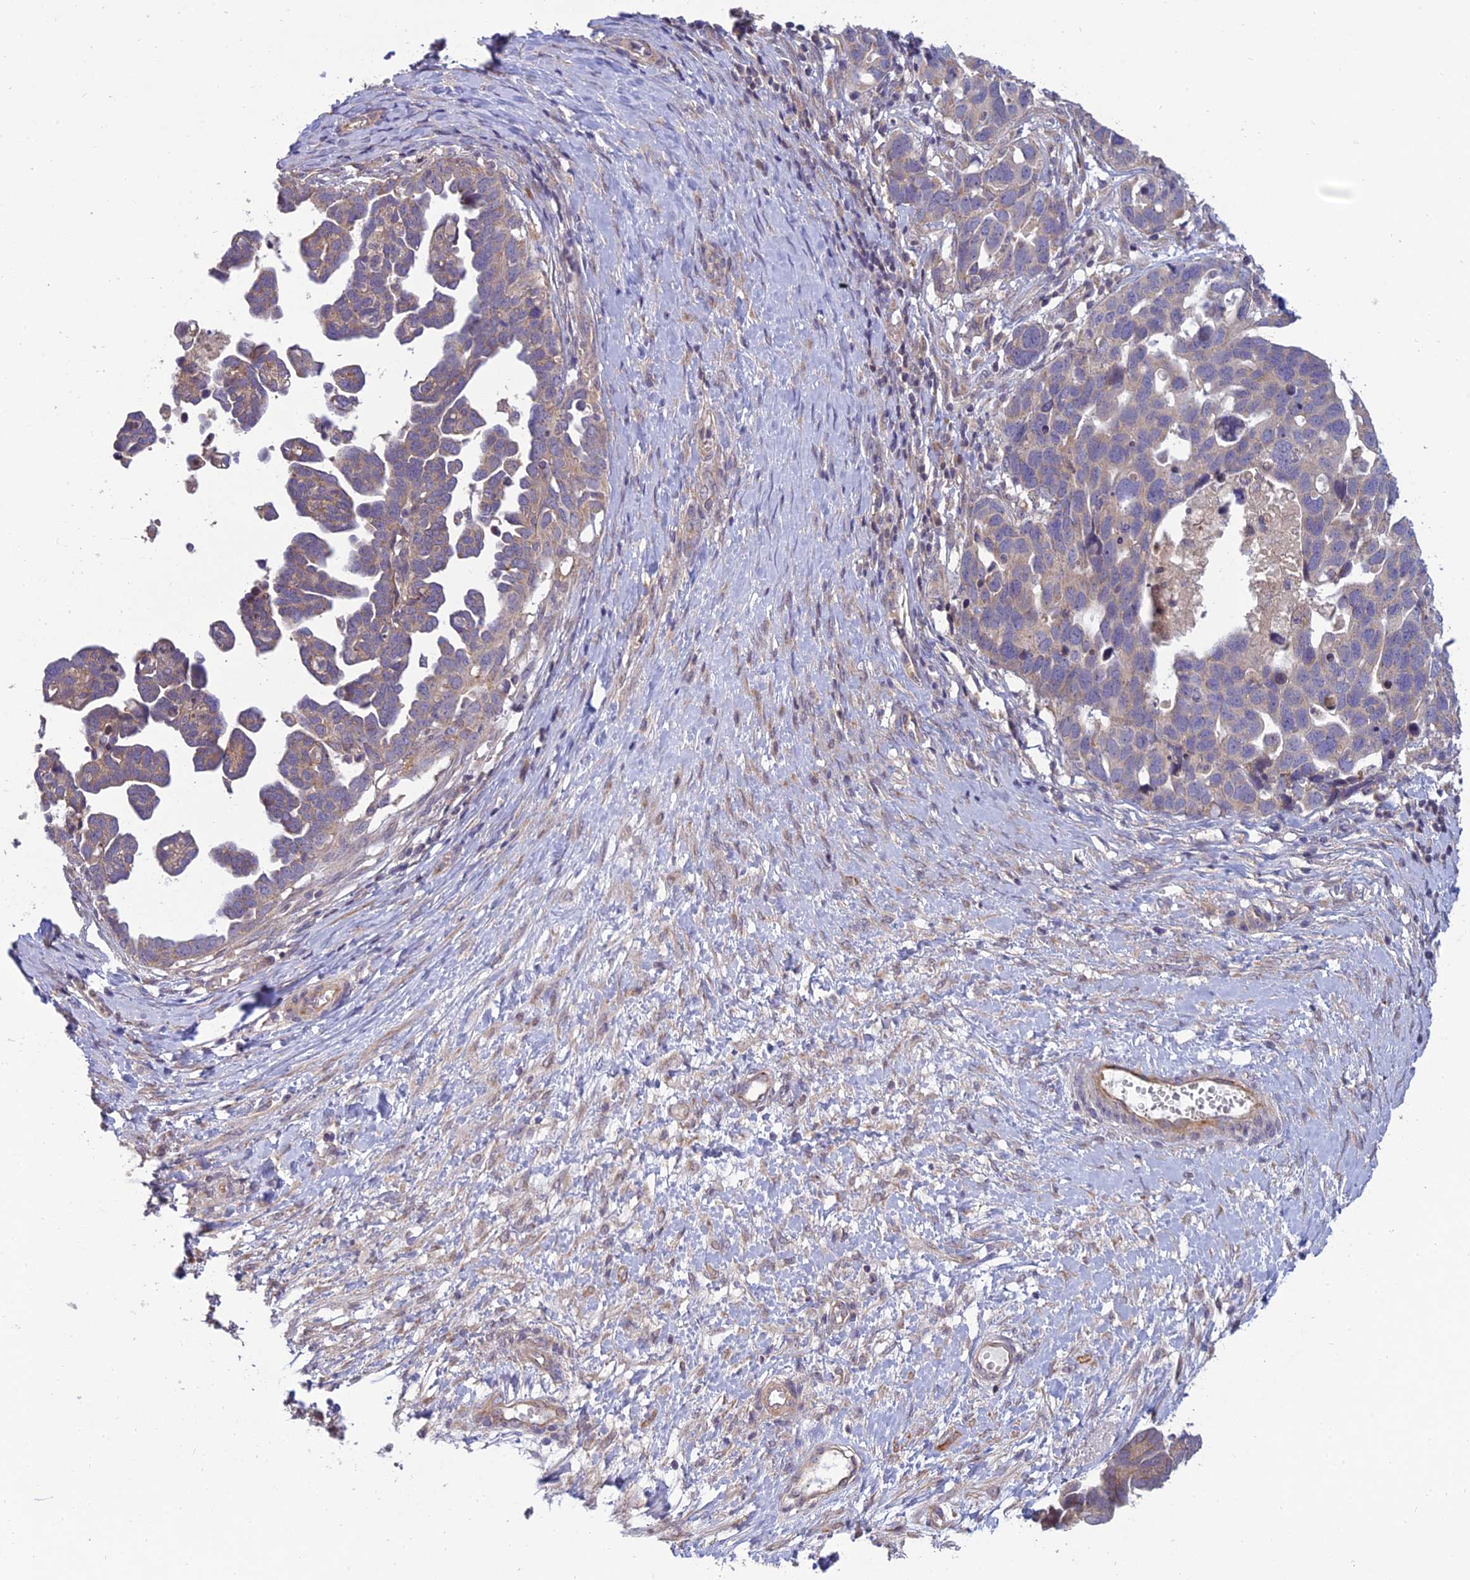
{"staining": {"intensity": "negative", "quantity": "none", "location": "none"}, "tissue": "ovarian cancer", "cell_type": "Tumor cells", "image_type": "cancer", "snomed": [{"axis": "morphology", "description": "Cystadenocarcinoma, serous, NOS"}, {"axis": "topography", "description": "Ovary"}], "caption": "Photomicrograph shows no protein expression in tumor cells of ovarian serous cystadenocarcinoma tissue.", "gene": "C3orf20", "patient": {"sex": "female", "age": 54}}